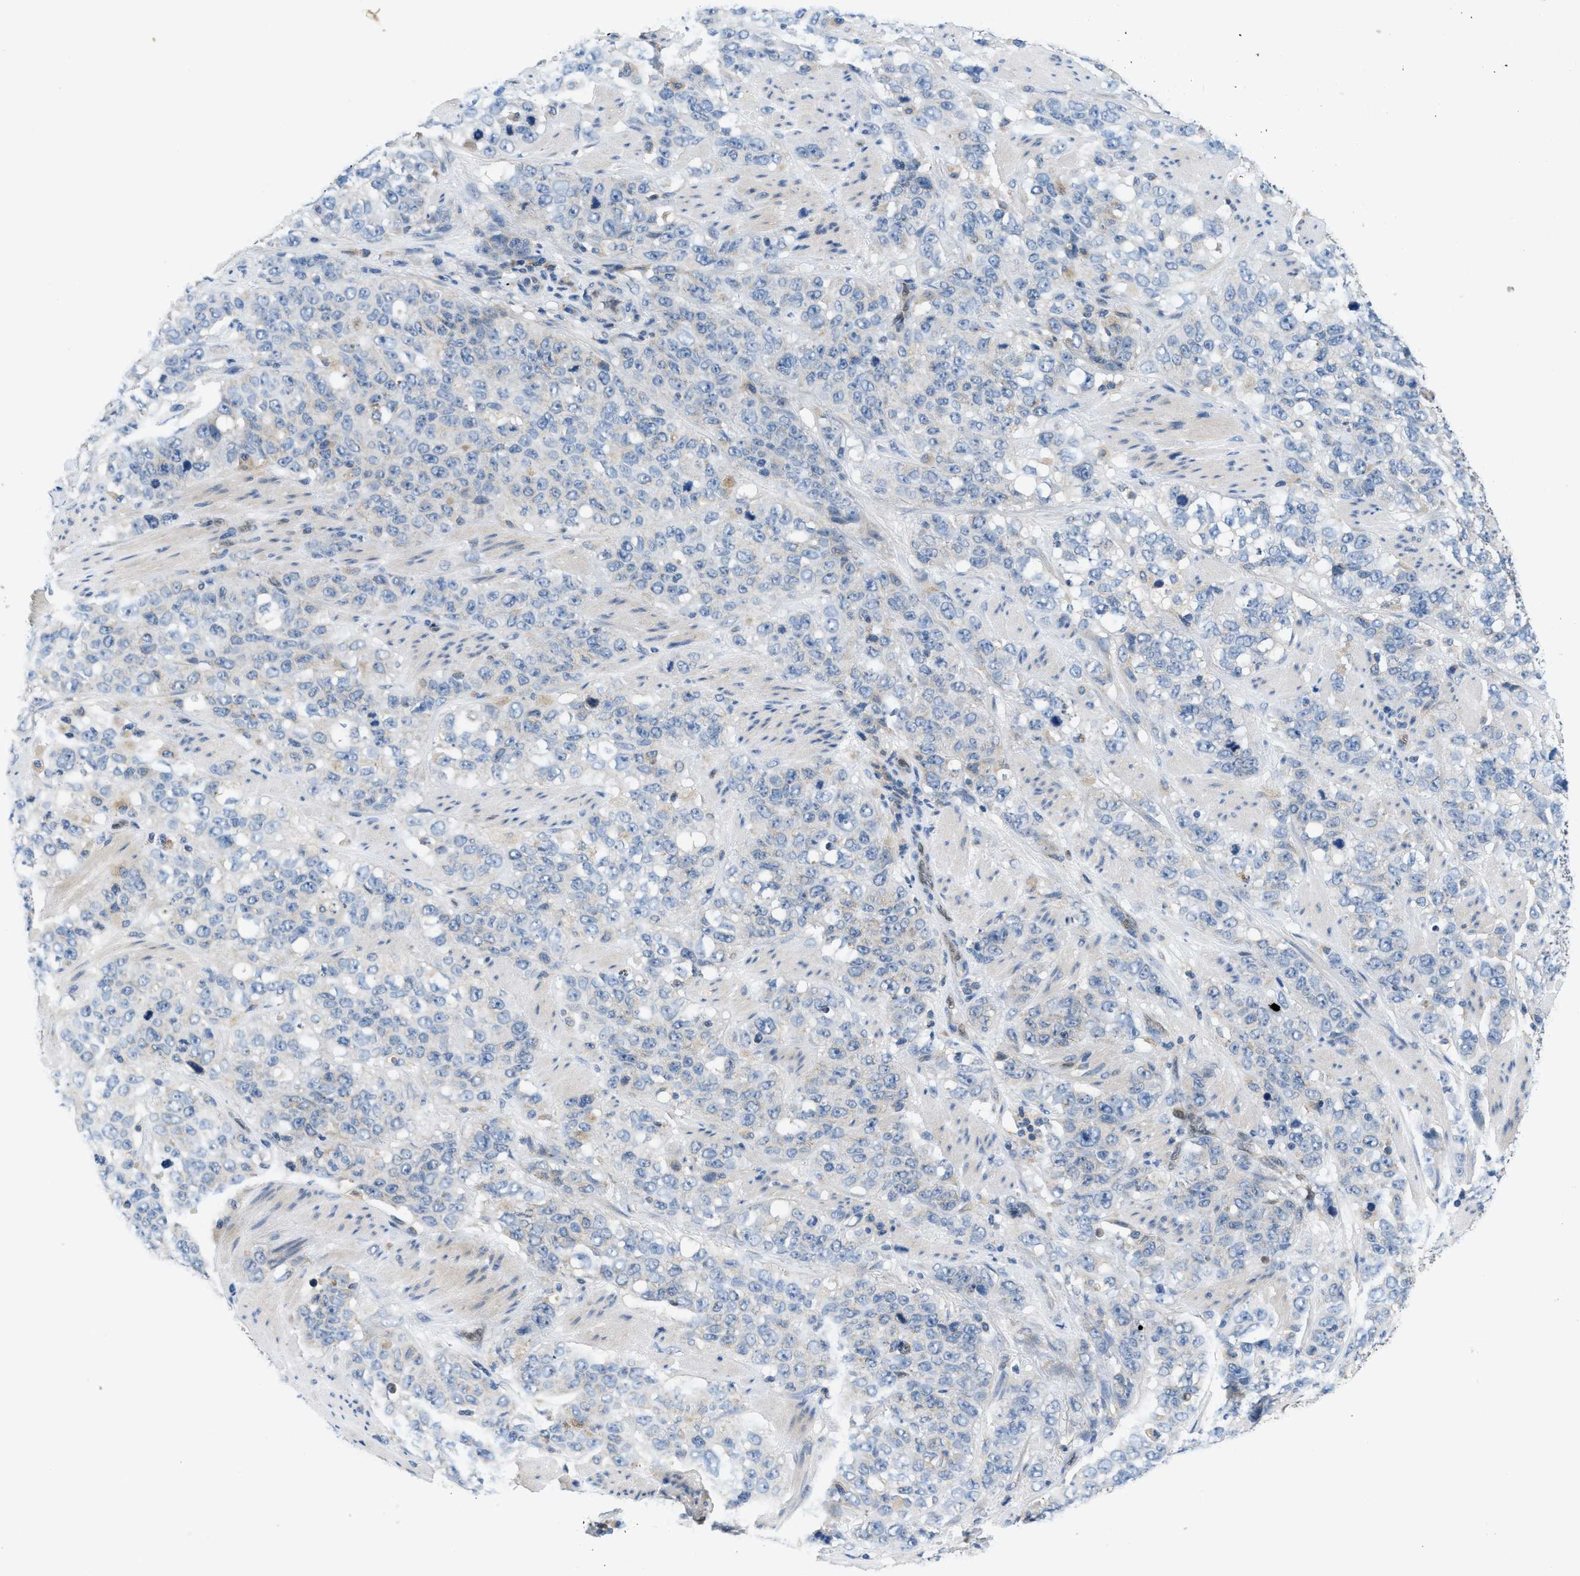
{"staining": {"intensity": "negative", "quantity": "none", "location": "none"}, "tissue": "stomach cancer", "cell_type": "Tumor cells", "image_type": "cancer", "snomed": [{"axis": "morphology", "description": "Adenocarcinoma, NOS"}, {"axis": "topography", "description": "Stomach"}], "caption": "A high-resolution photomicrograph shows immunohistochemistry (IHC) staining of stomach cancer, which reveals no significant expression in tumor cells. (Immunohistochemistry, brightfield microscopy, high magnification).", "gene": "PNKD", "patient": {"sex": "male", "age": 48}}